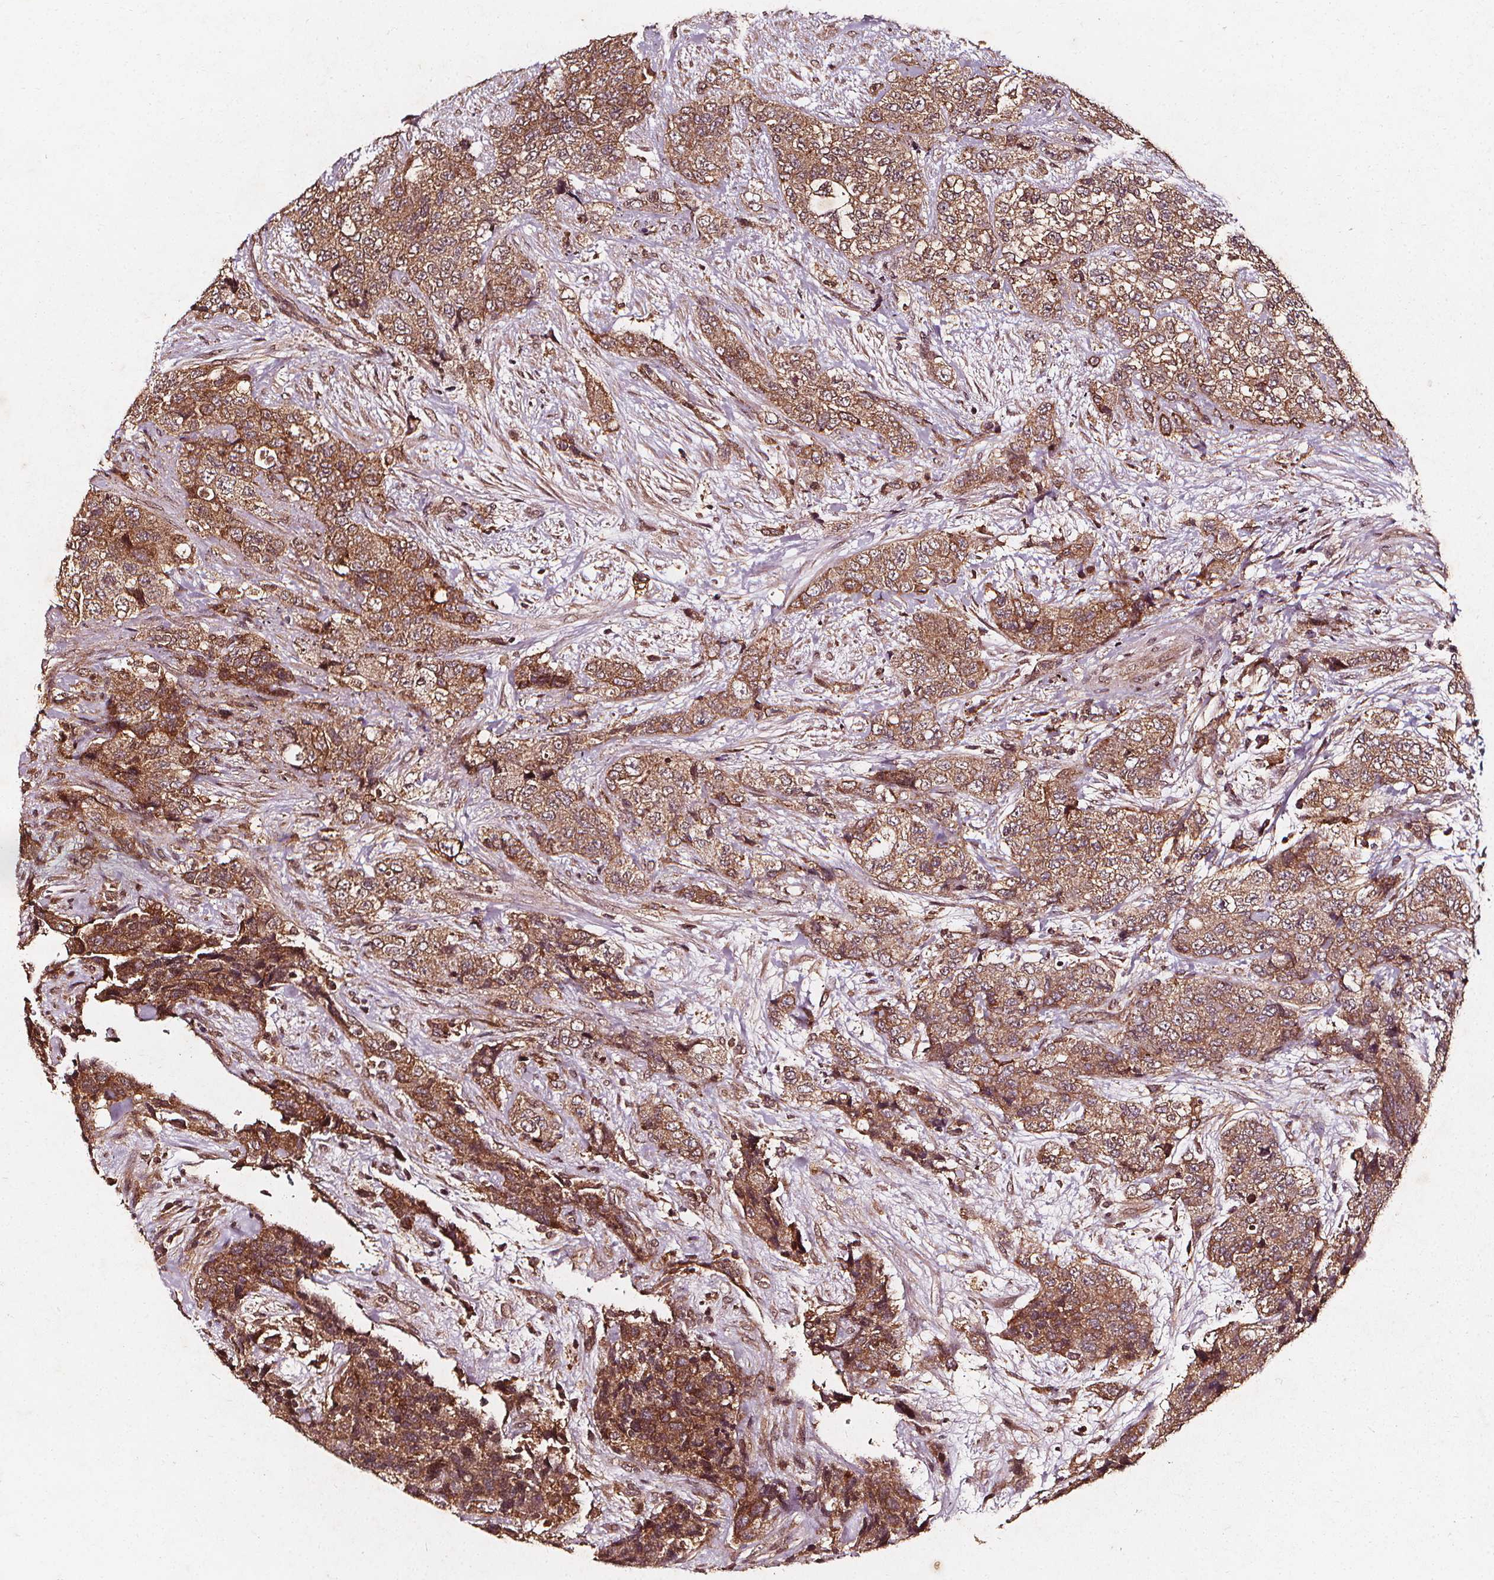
{"staining": {"intensity": "moderate", "quantity": ">75%", "location": "cytoplasmic/membranous"}, "tissue": "urothelial cancer", "cell_type": "Tumor cells", "image_type": "cancer", "snomed": [{"axis": "morphology", "description": "Urothelial carcinoma, High grade"}, {"axis": "topography", "description": "Urinary bladder"}], "caption": "There is medium levels of moderate cytoplasmic/membranous expression in tumor cells of urothelial cancer, as demonstrated by immunohistochemical staining (brown color).", "gene": "ABCA1", "patient": {"sex": "female", "age": 78}}